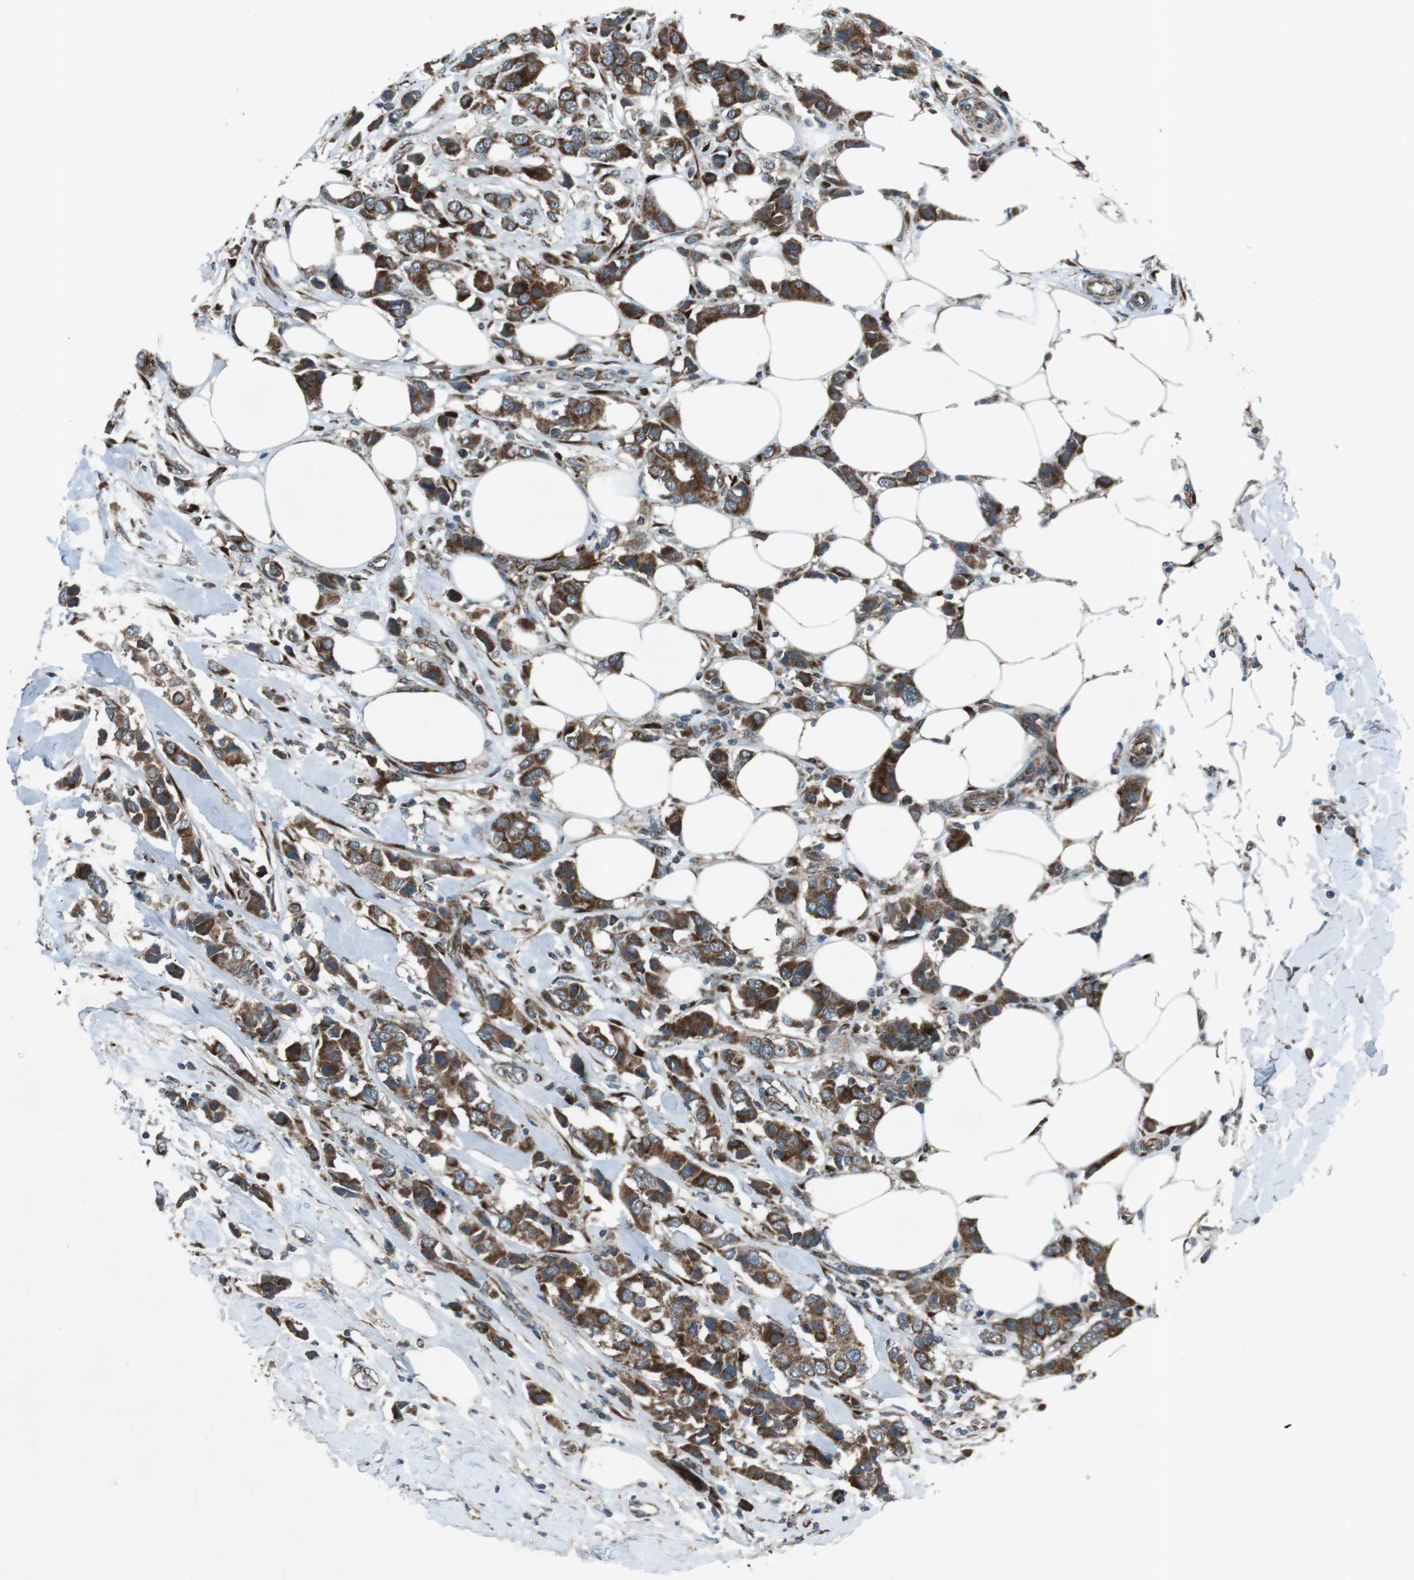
{"staining": {"intensity": "strong", "quantity": ">75%", "location": "cytoplasmic/membranous"}, "tissue": "breast cancer", "cell_type": "Tumor cells", "image_type": "cancer", "snomed": [{"axis": "morphology", "description": "Normal tissue, NOS"}, {"axis": "morphology", "description": "Duct carcinoma"}, {"axis": "topography", "description": "Breast"}], "caption": "Immunohistochemical staining of human breast cancer exhibits strong cytoplasmic/membranous protein staining in about >75% of tumor cells.", "gene": "SLC41A1", "patient": {"sex": "female", "age": 50}}